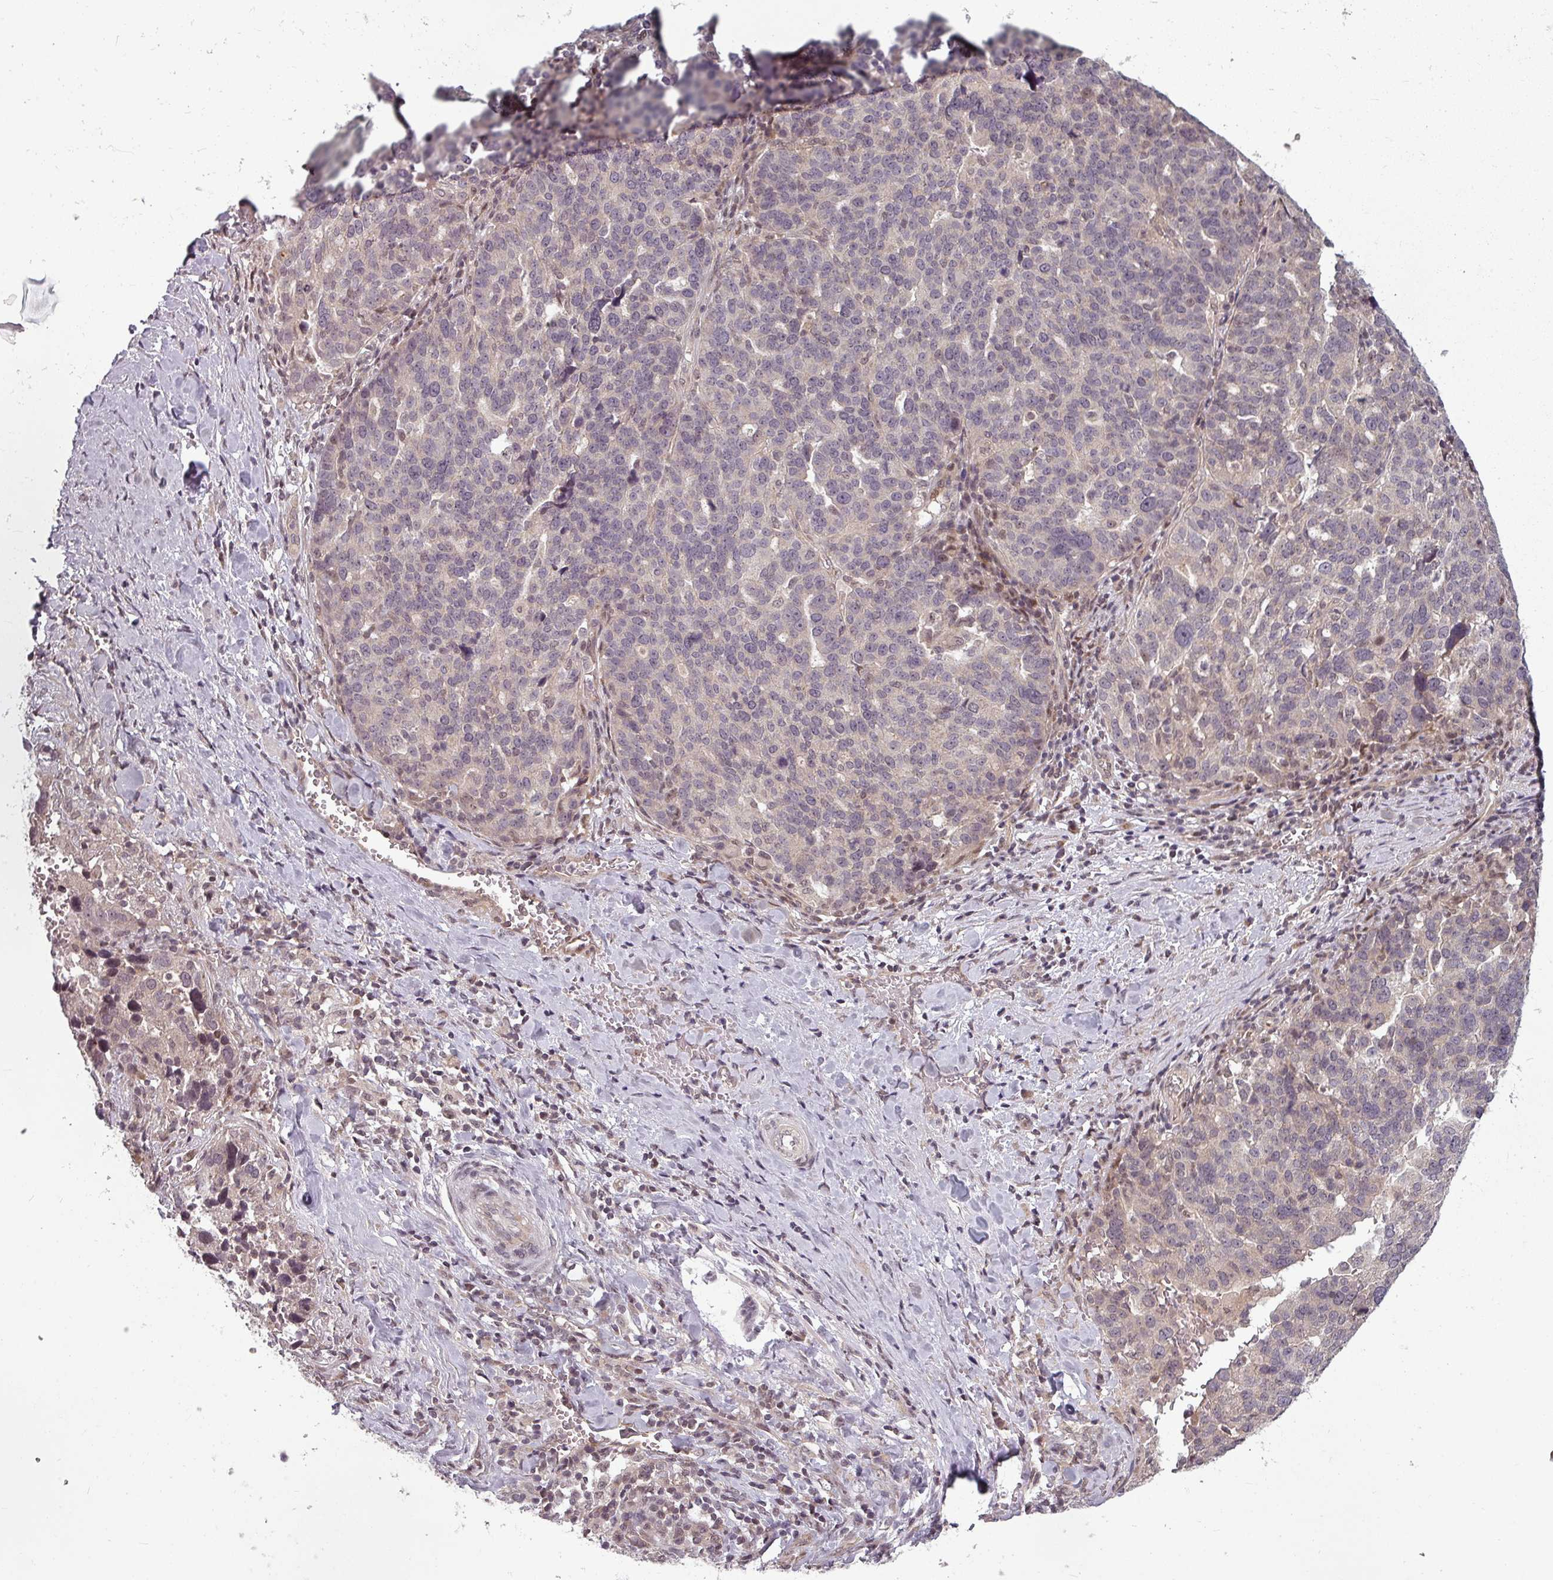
{"staining": {"intensity": "weak", "quantity": "<25%", "location": "cytoplasmic/membranous"}, "tissue": "ovarian cancer", "cell_type": "Tumor cells", "image_type": "cancer", "snomed": [{"axis": "morphology", "description": "Cystadenocarcinoma, serous, NOS"}, {"axis": "topography", "description": "Ovary"}], "caption": "This is a micrograph of IHC staining of ovarian cancer (serous cystadenocarcinoma), which shows no expression in tumor cells.", "gene": "CLIC1", "patient": {"sex": "female", "age": 59}}